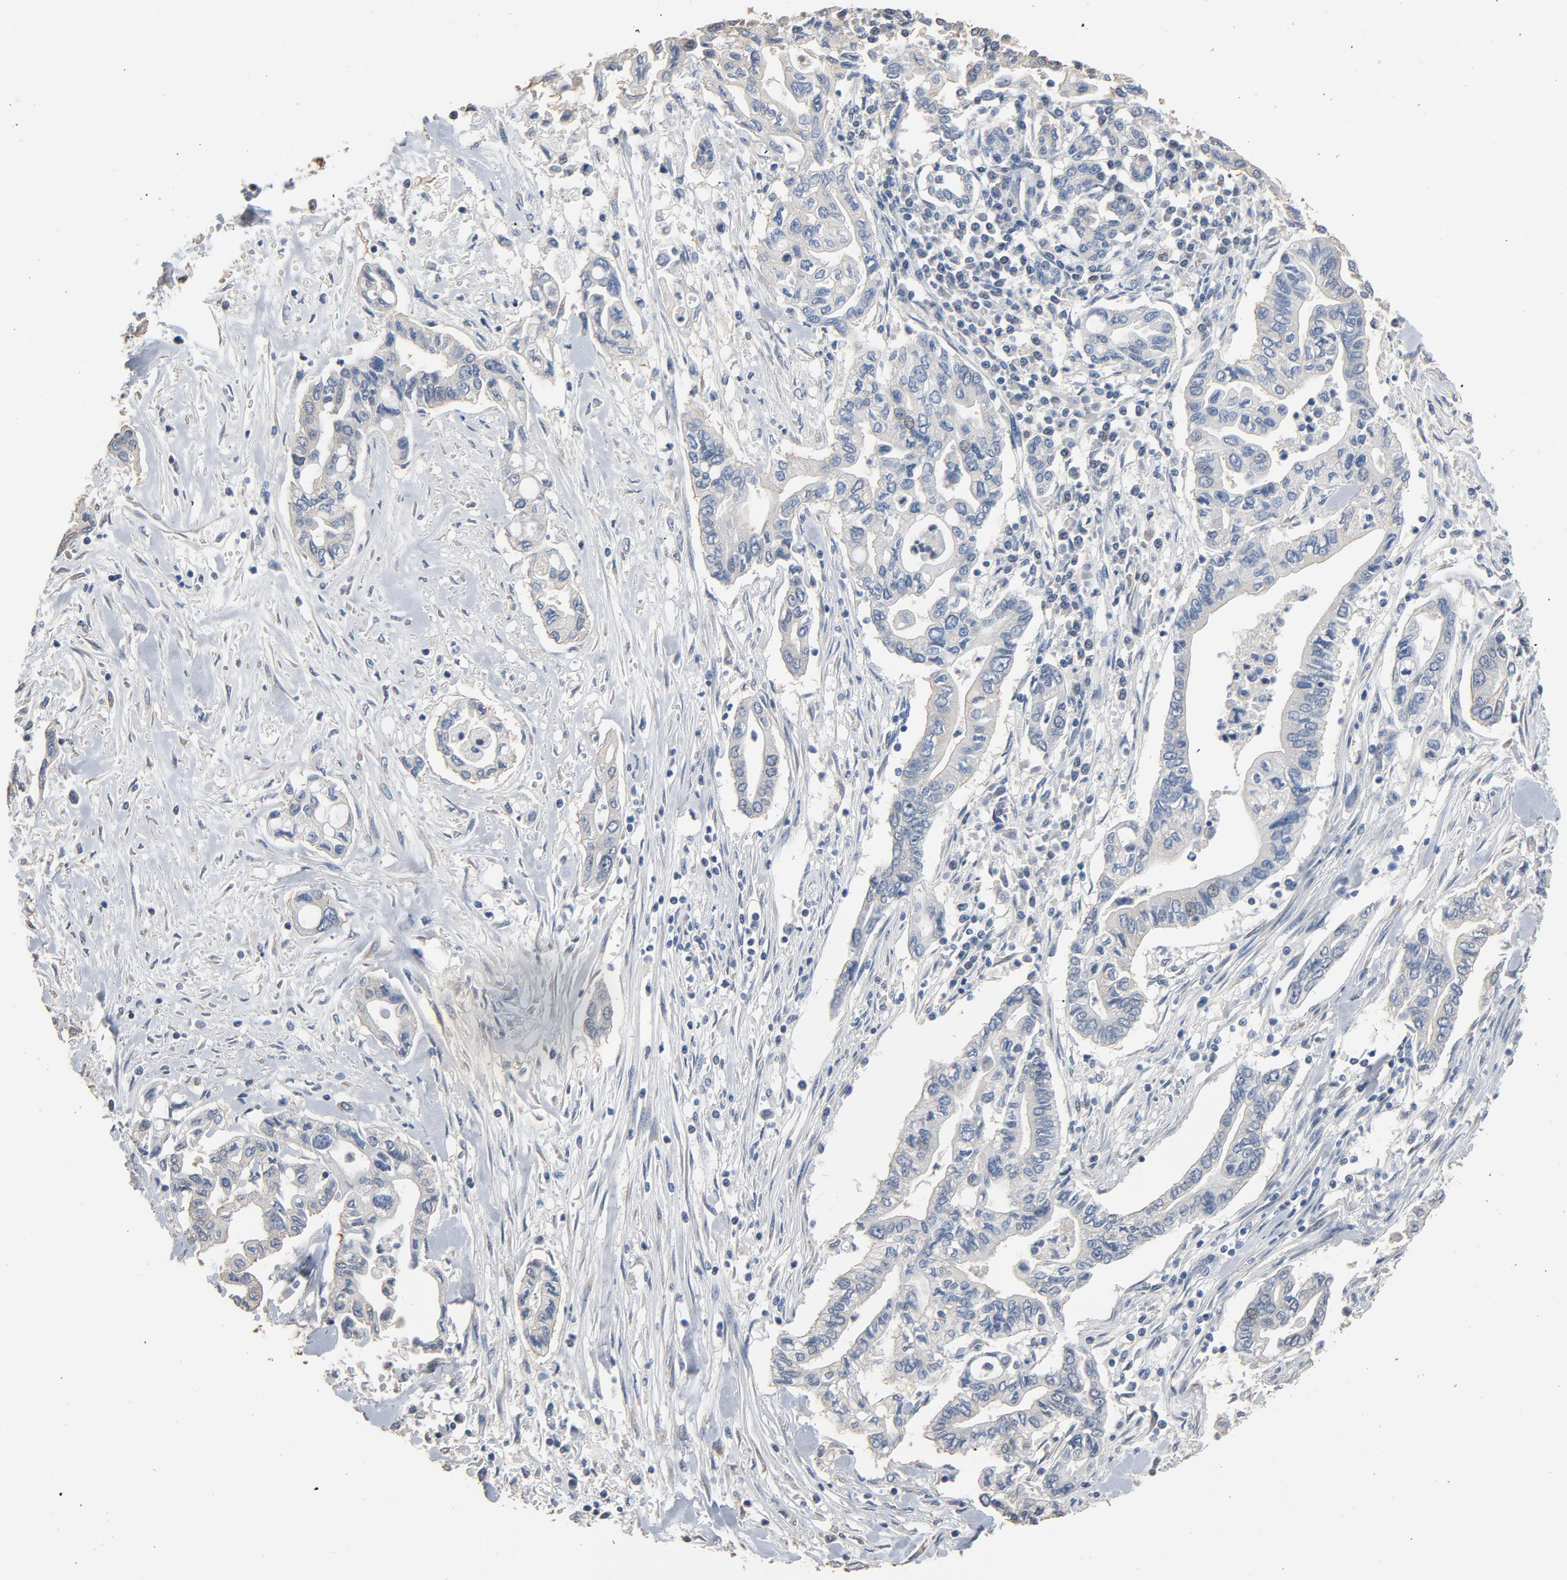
{"staining": {"intensity": "negative", "quantity": "none", "location": "none"}, "tissue": "pancreatic cancer", "cell_type": "Tumor cells", "image_type": "cancer", "snomed": [{"axis": "morphology", "description": "Adenocarcinoma, NOS"}, {"axis": "topography", "description": "Pancreas"}], "caption": "An image of pancreatic cancer stained for a protein displays no brown staining in tumor cells.", "gene": "SOX6", "patient": {"sex": "female", "age": 57}}